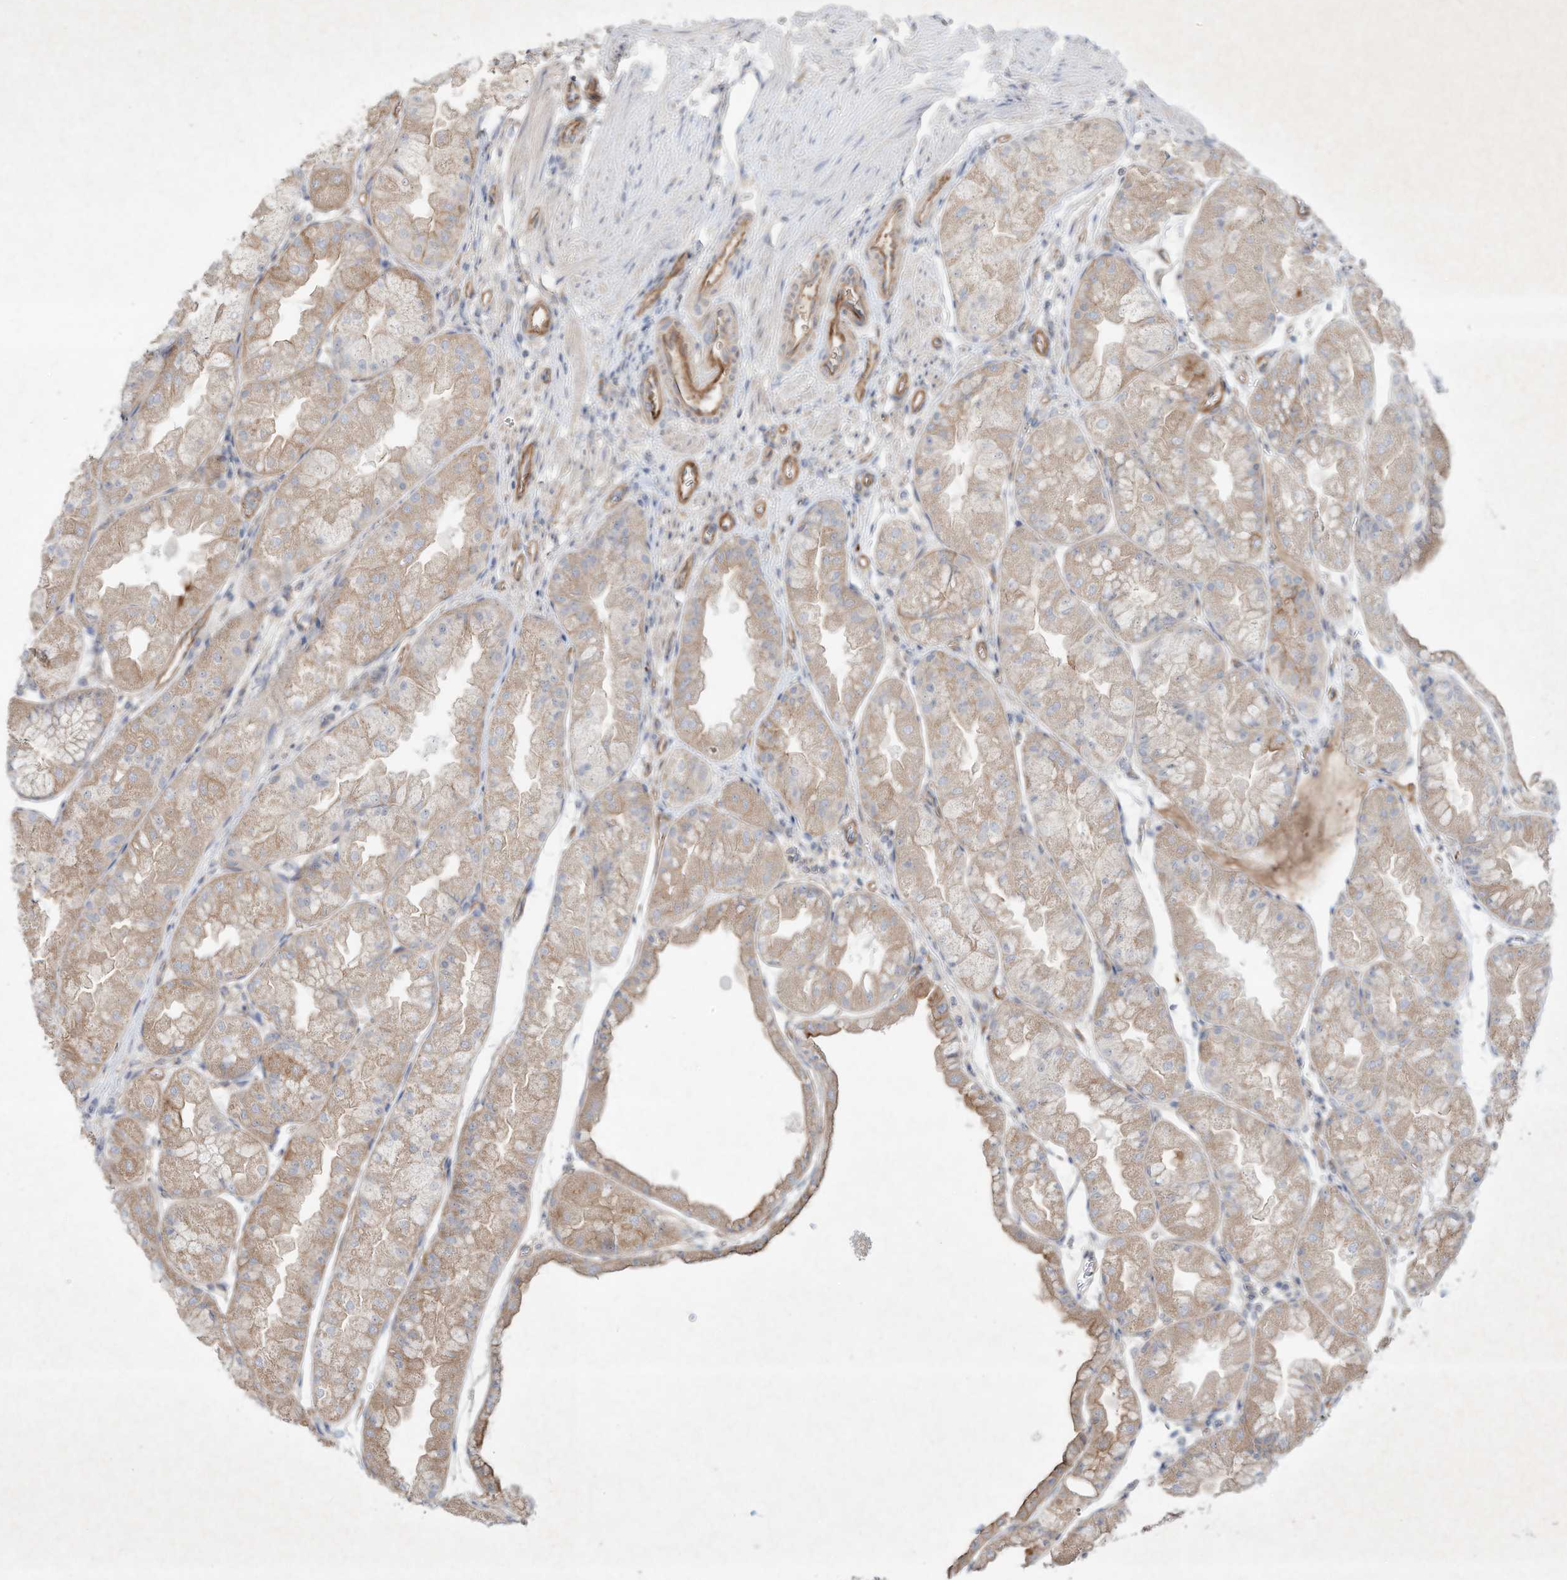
{"staining": {"intensity": "moderate", "quantity": "25%-75%", "location": "cytoplasmic/membranous"}, "tissue": "stomach", "cell_type": "Glandular cells", "image_type": "normal", "snomed": [{"axis": "morphology", "description": "Normal tissue, NOS"}, {"axis": "topography", "description": "Stomach, upper"}], "caption": "Immunohistochemistry image of benign stomach: human stomach stained using immunohistochemistry shows medium levels of moderate protein expression localized specifically in the cytoplasmic/membranous of glandular cells, appearing as a cytoplasmic/membranous brown color.", "gene": "HTR5A", "patient": {"sex": "male", "age": 47}}